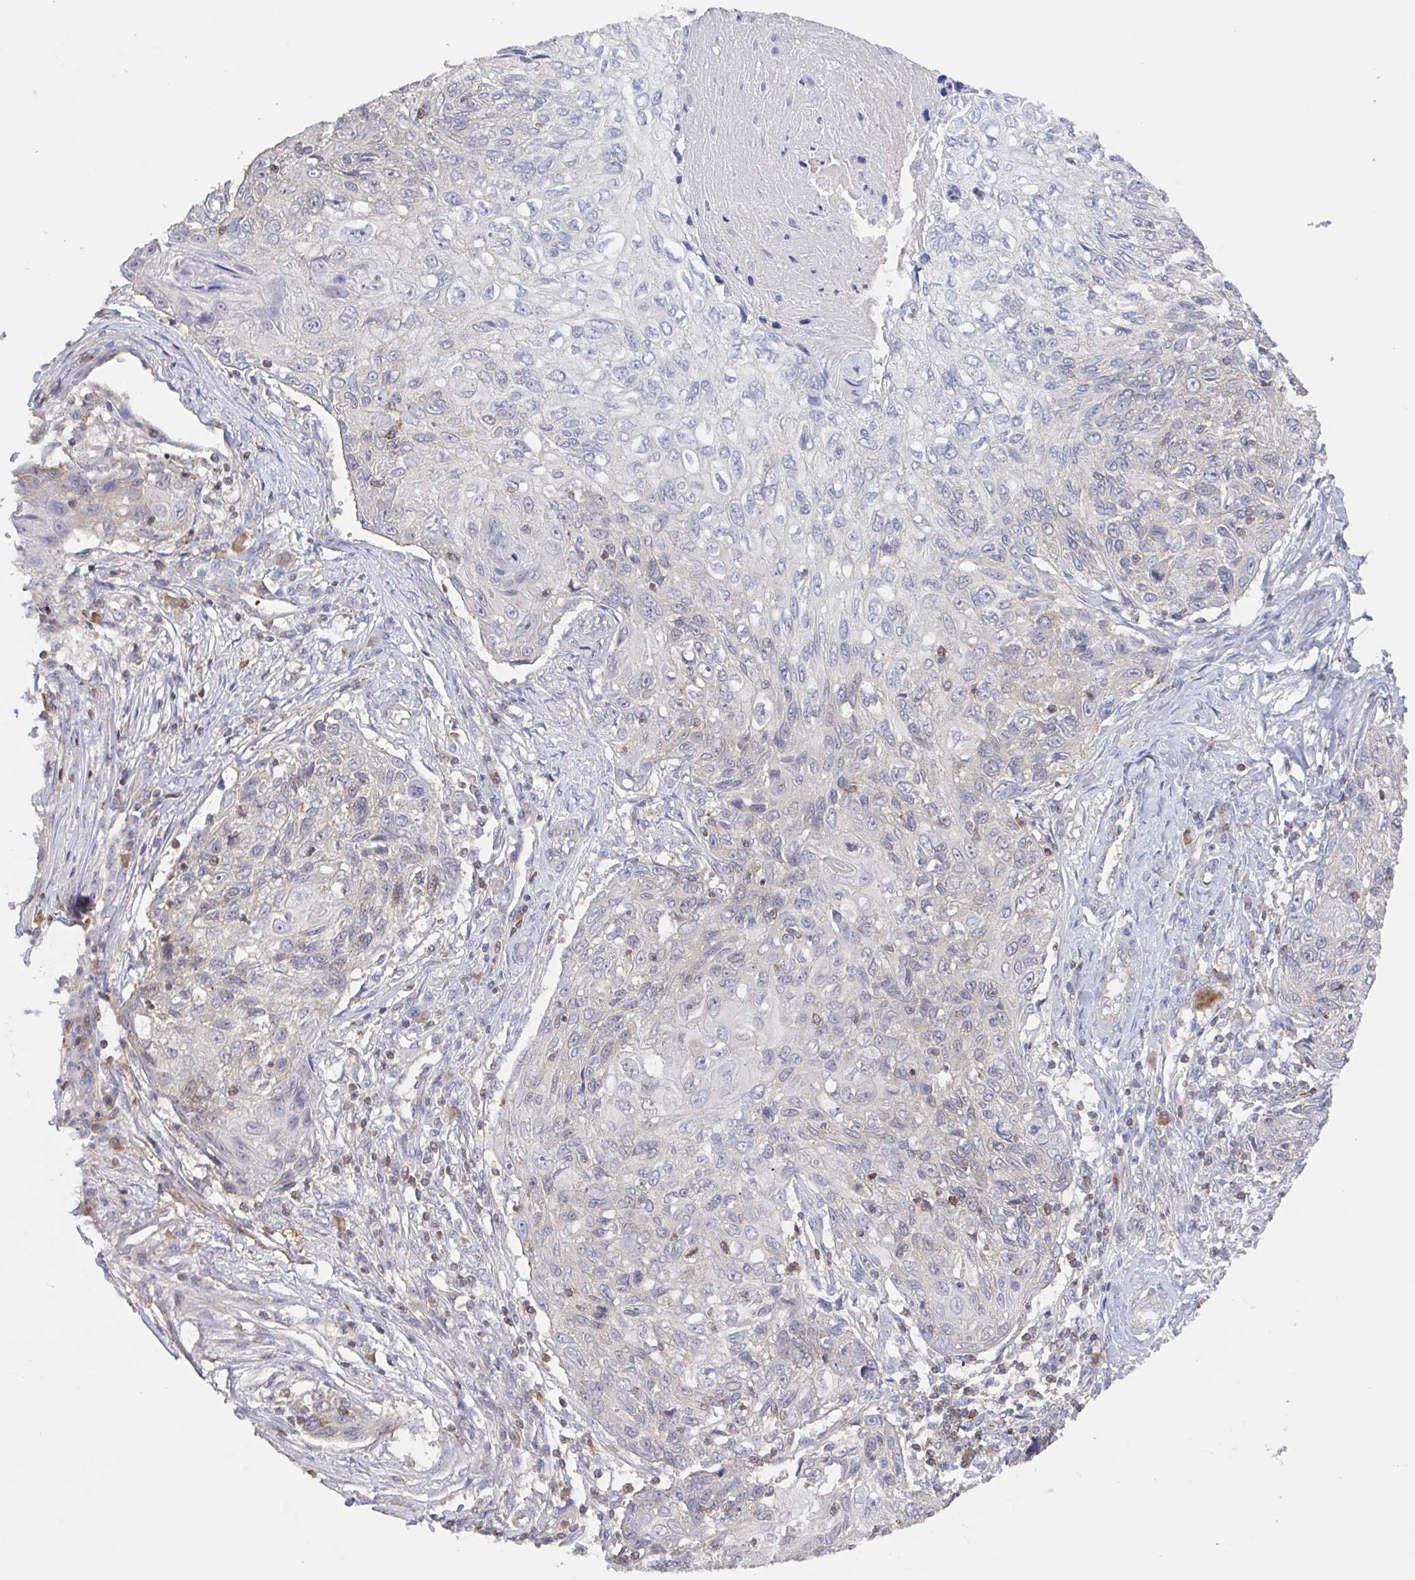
{"staining": {"intensity": "weak", "quantity": "<25%", "location": "cytoplasmic/membranous"}, "tissue": "skin cancer", "cell_type": "Tumor cells", "image_type": "cancer", "snomed": [{"axis": "morphology", "description": "Squamous cell carcinoma, NOS"}, {"axis": "topography", "description": "Skin"}], "caption": "Immunohistochemistry (IHC) photomicrograph of human squamous cell carcinoma (skin) stained for a protein (brown), which demonstrates no staining in tumor cells.", "gene": "AGFG2", "patient": {"sex": "male", "age": 92}}